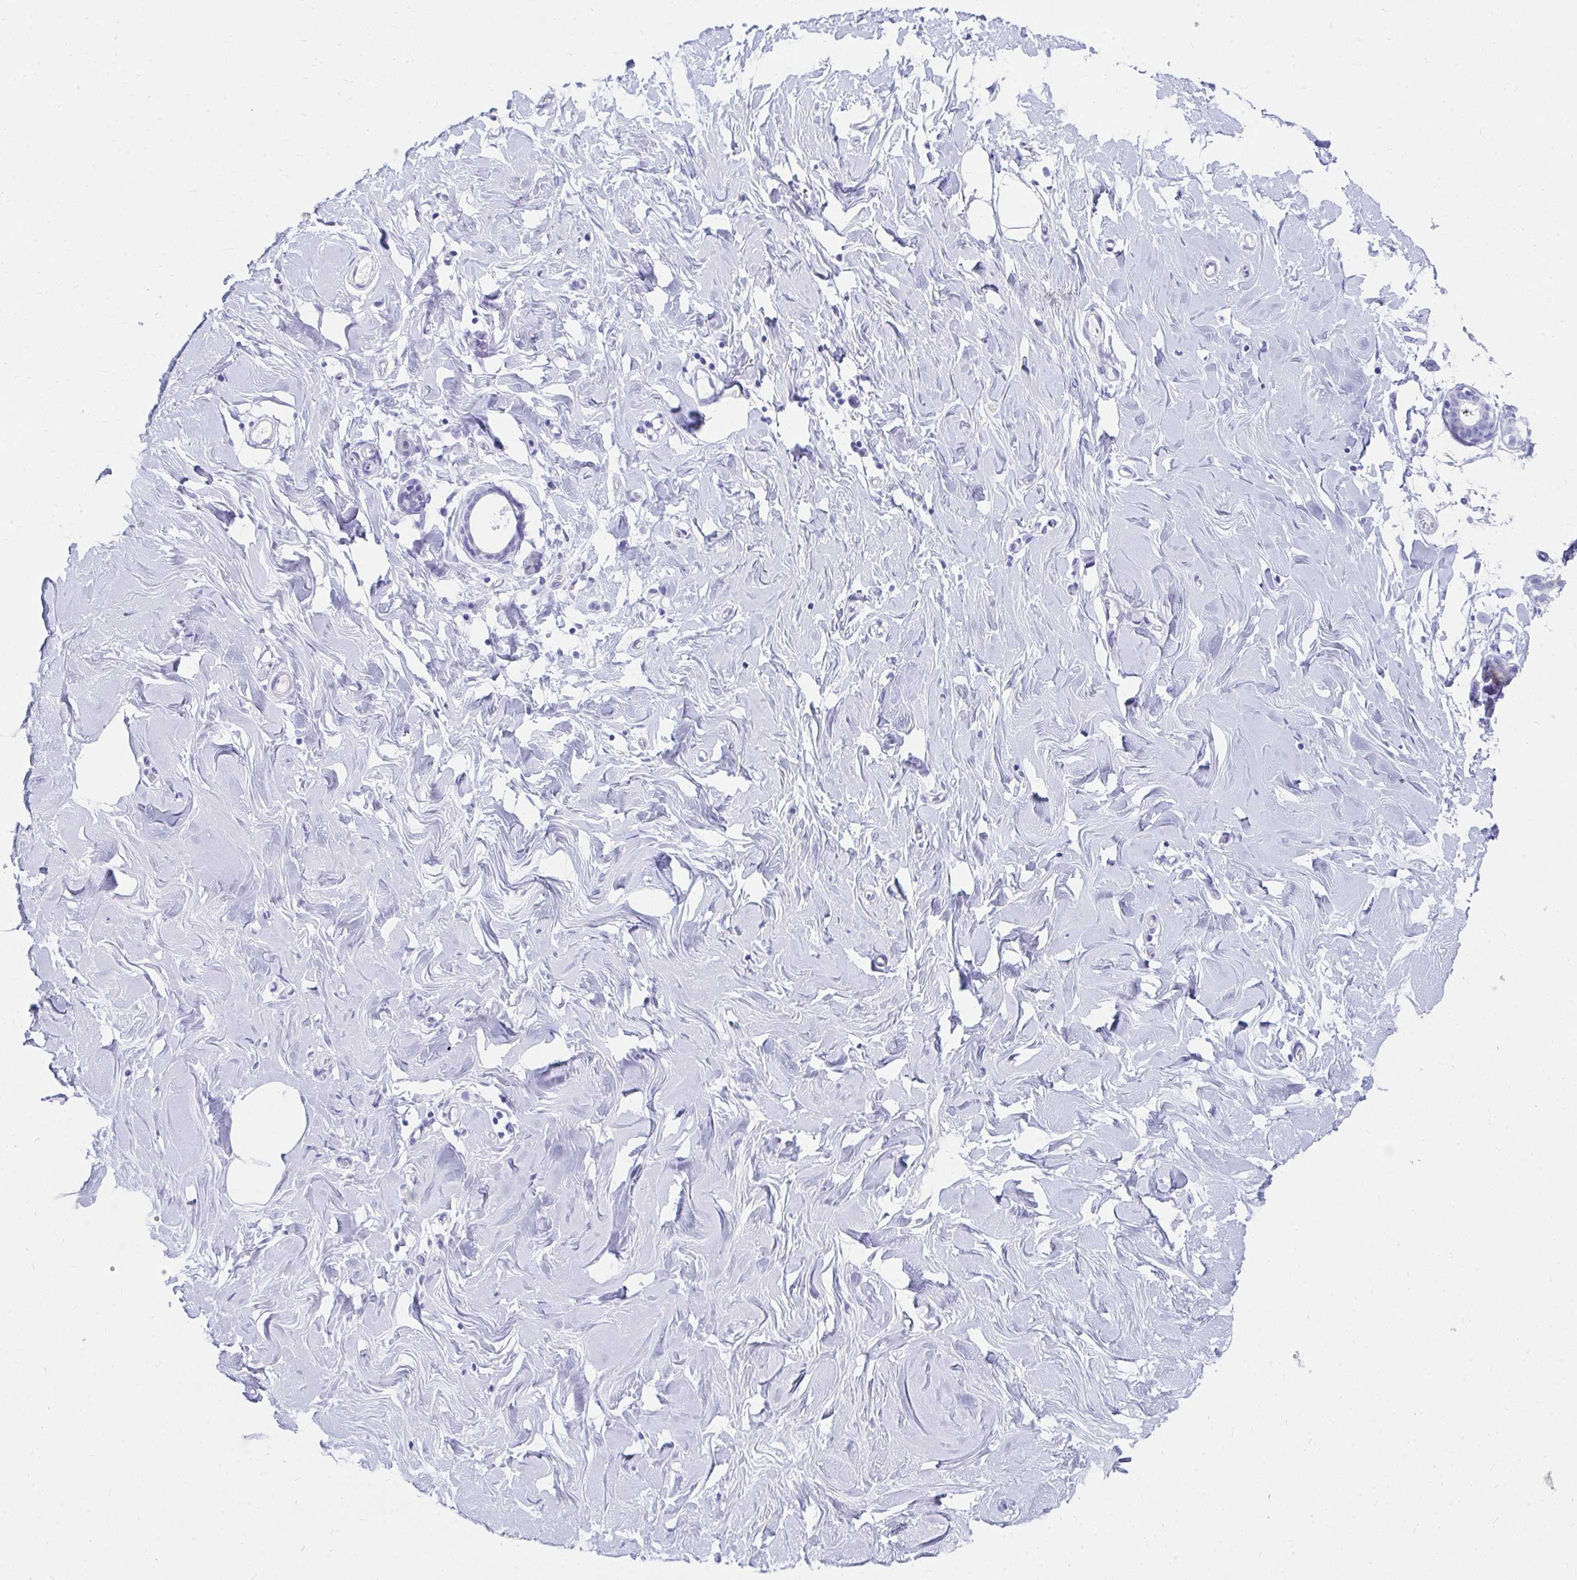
{"staining": {"intensity": "negative", "quantity": "none", "location": "none"}, "tissue": "breast", "cell_type": "Adipocytes", "image_type": "normal", "snomed": [{"axis": "morphology", "description": "Normal tissue, NOS"}, {"axis": "topography", "description": "Breast"}], "caption": "Breast stained for a protein using immunohistochemistry displays no expression adipocytes.", "gene": "HGD", "patient": {"sex": "female", "age": 27}}